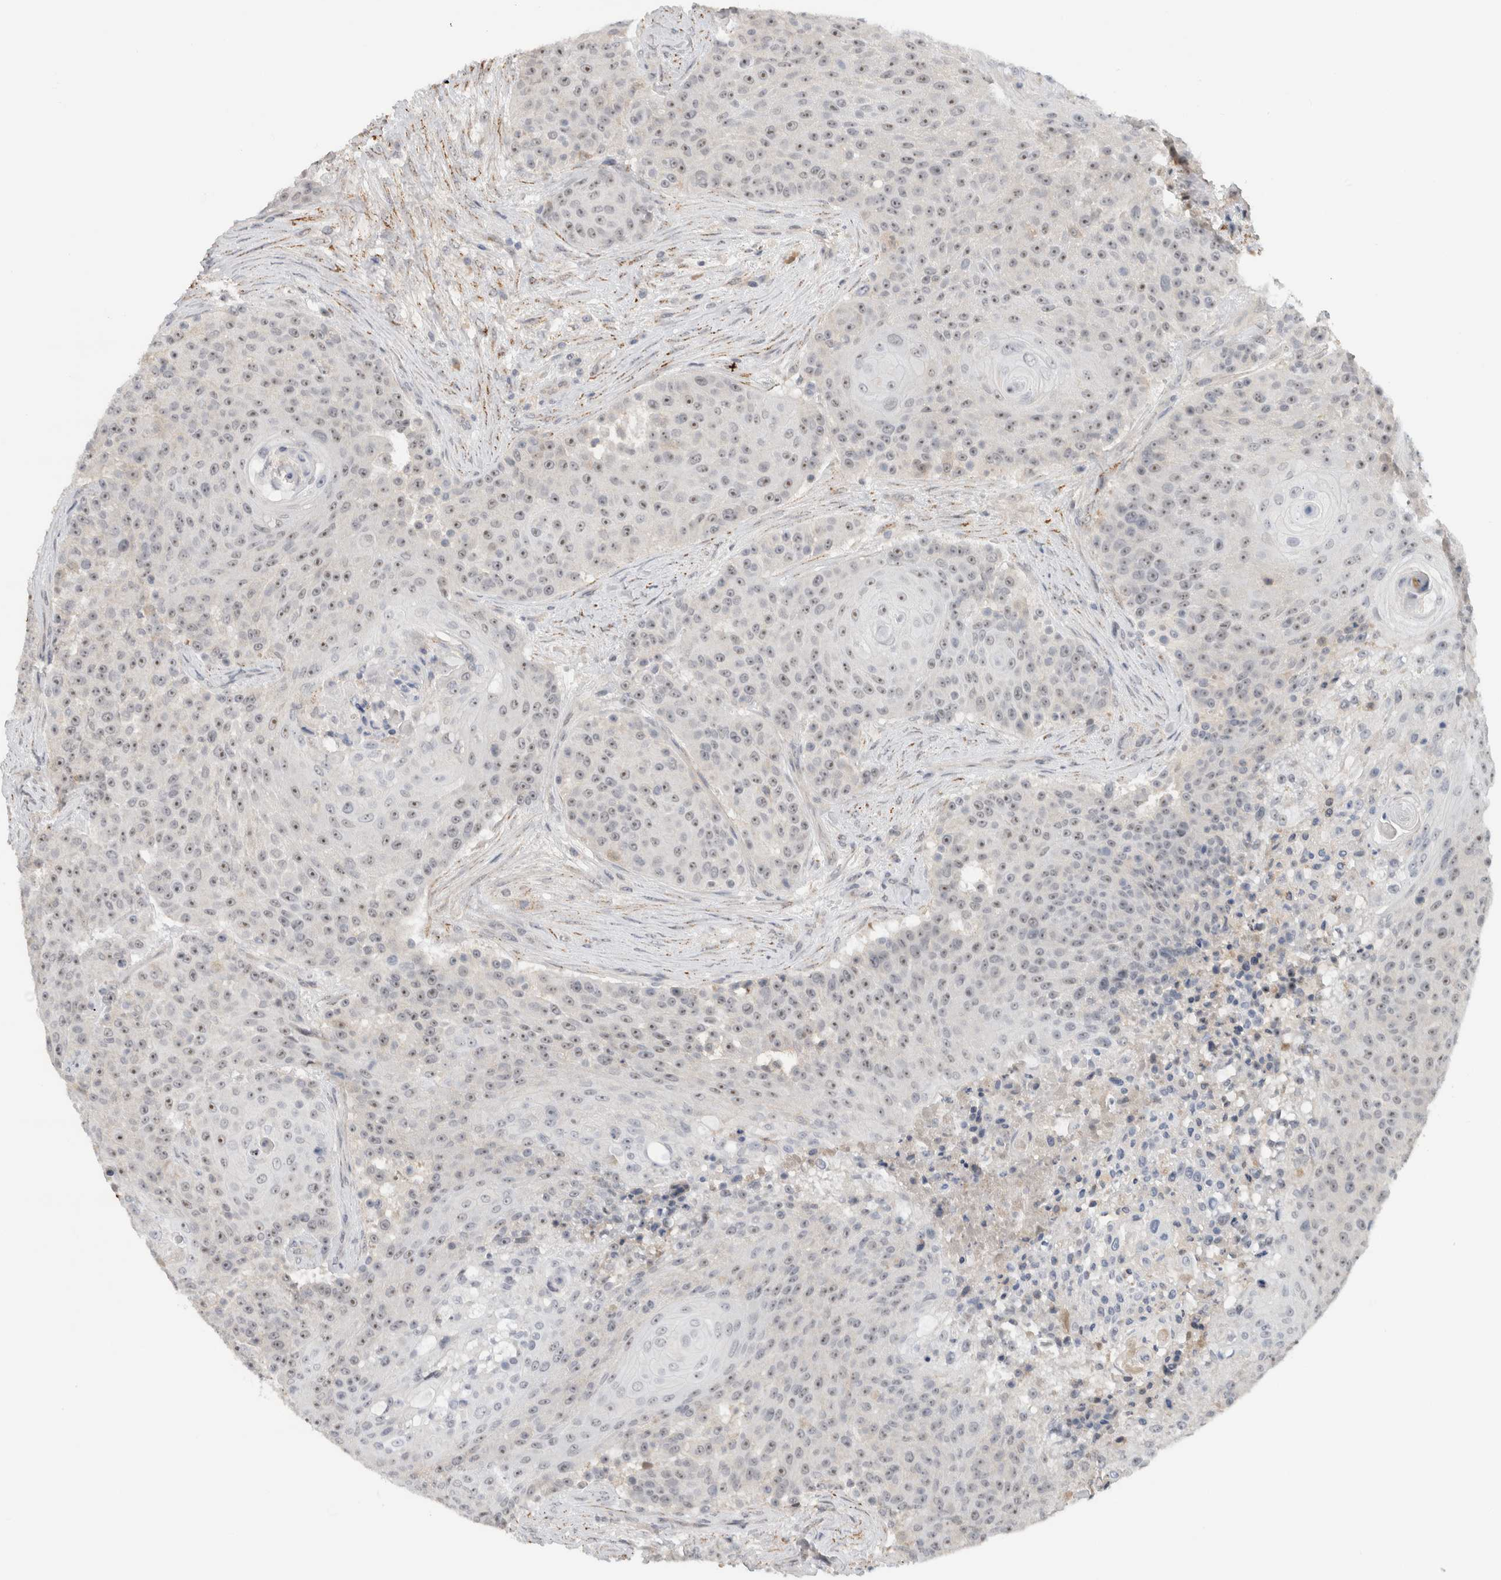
{"staining": {"intensity": "moderate", "quantity": ">75%", "location": "nuclear"}, "tissue": "urothelial cancer", "cell_type": "Tumor cells", "image_type": "cancer", "snomed": [{"axis": "morphology", "description": "Urothelial carcinoma, High grade"}, {"axis": "topography", "description": "Urinary bladder"}], "caption": "Urothelial cancer stained with DAB (3,3'-diaminobenzidine) IHC demonstrates medium levels of moderate nuclear expression in about >75% of tumor cells. The protein is stained brown, and the nuclei are stained in blue (DAB (3,3'-diaminobenzidine) IHC with brightfield microscopy, high magnification).", "gene": "HCN3", "patient": {"sex": "female", "age": 63}}